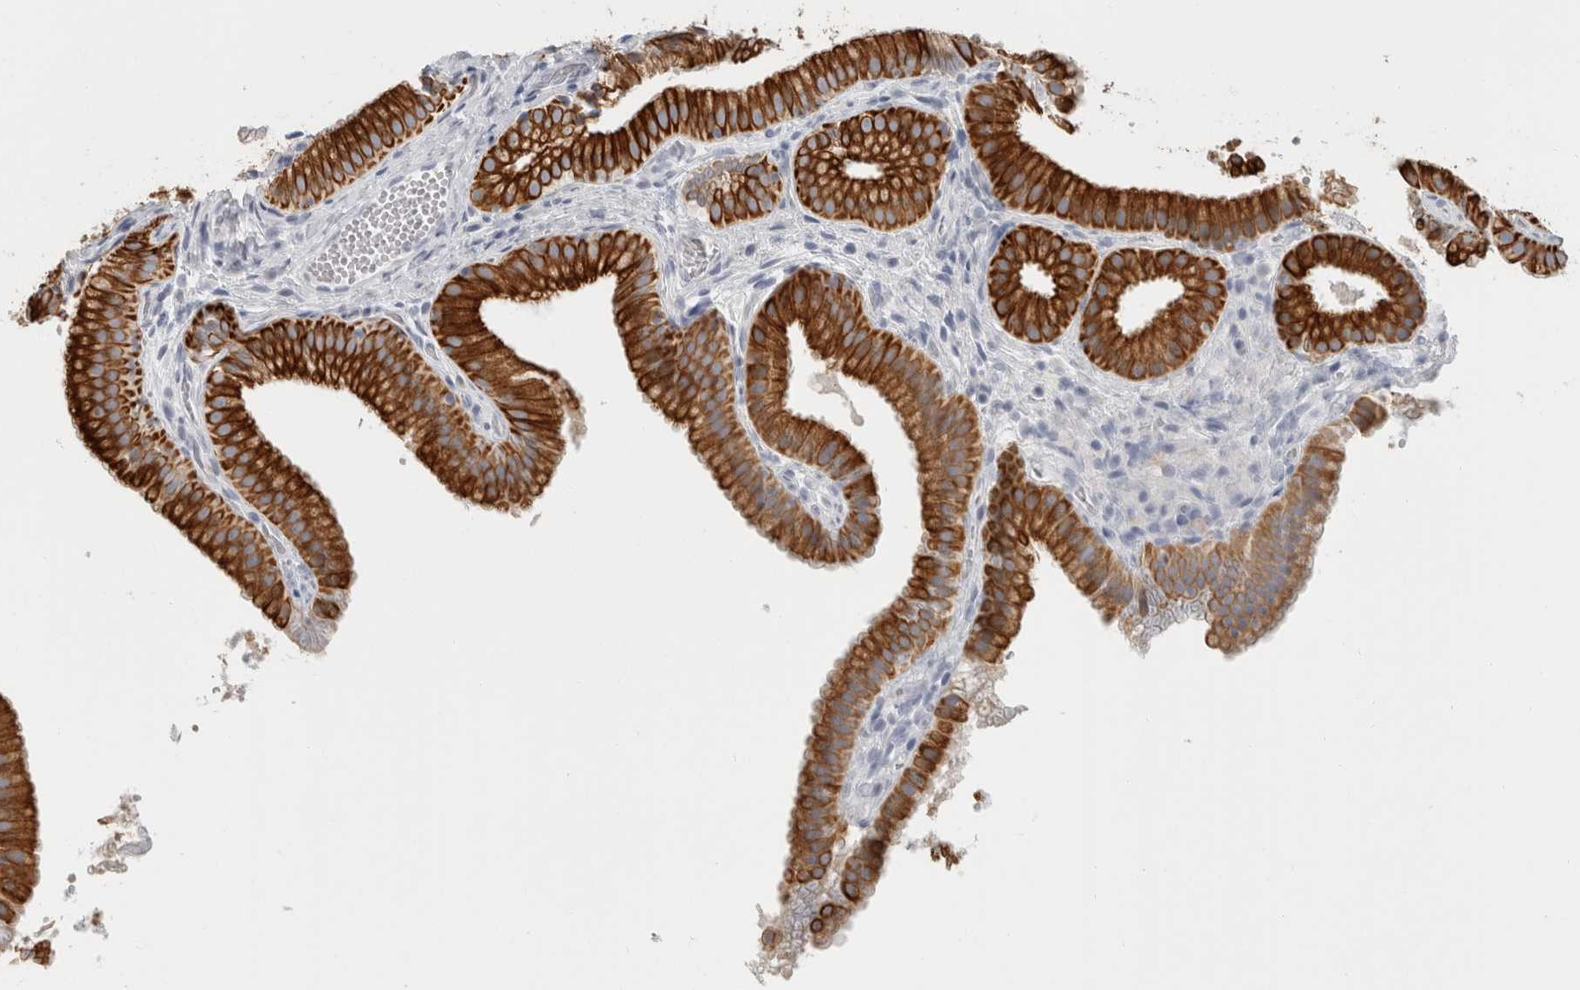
{"staining": {"intensity": "strong", "quantity": ">75%", "location": "cytoplasmic/membranous"}, "tissue": "gallbladder", "cell_type": "Glandular cells", "image_type": "normal", "snomed": [{"axis": "morphology", "description": "Normal tissue, NOS"}, {"axis": "topography", "description": "Gallbladder"}], "caption": "Approximately >75% of glandular cells in normal human gallbladder reveal strong cytoplasmic/membranous protein positivity as visualized by brown immunohistochemical staining.", "gene": "SLC28A3", "patient": {"sex": "female", "age": 30}}